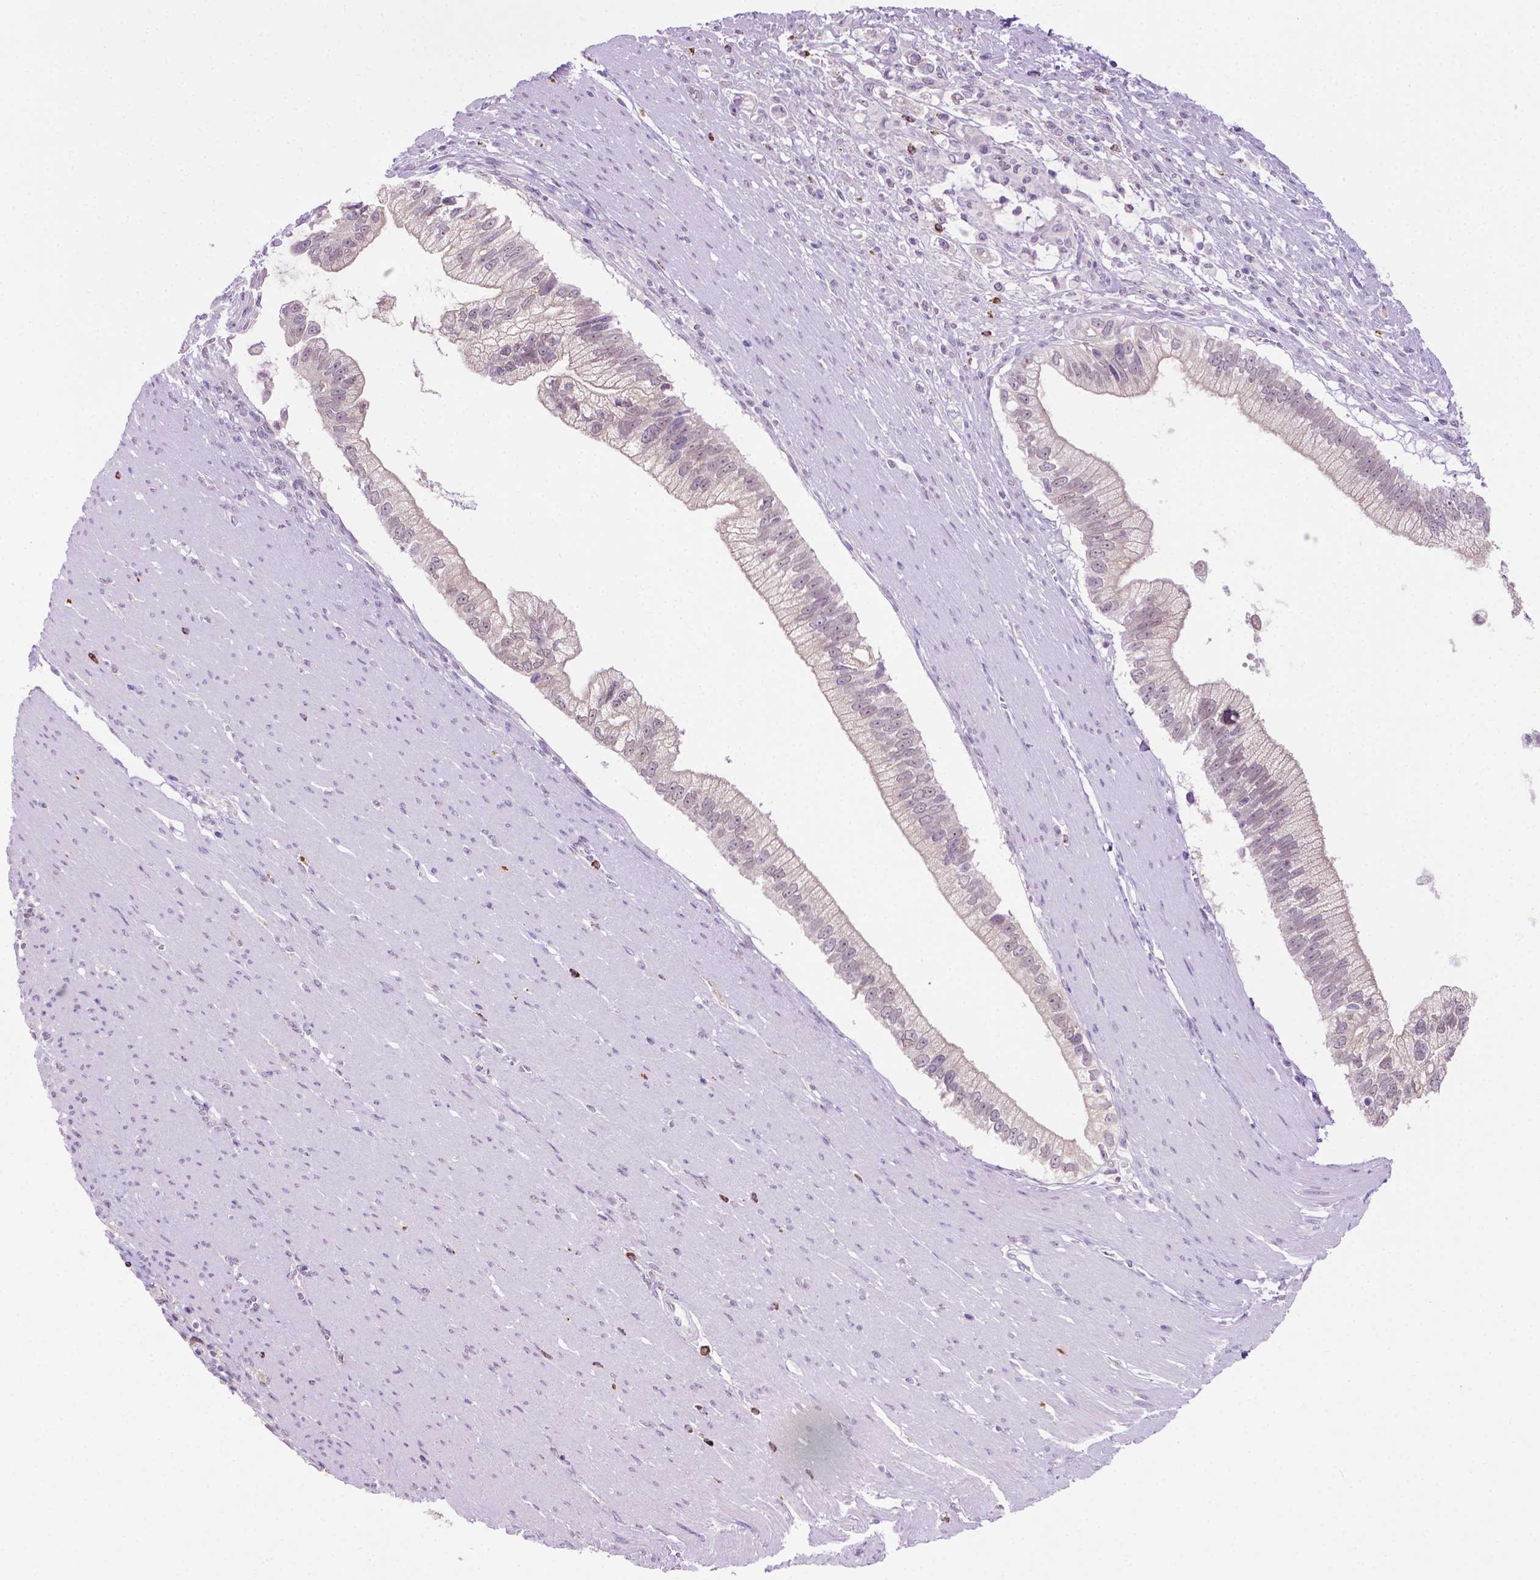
{"staining": {"intensity": "negative", "quantity": "none", "location": "none"}, "tissue": "pancreatic cancer", "cell_type": "Tumor cells", "image_type": "cancer", "snomed": [{"axis": "morphology", "description": "Adenocarcinoma, NOS"}, {"axis": "topography", "description": "Pancreas"}], "caption": "Tumor cells show no significant protein staining in adenocarcinoma (pancreatic).", "gene": "MMP27", "patient": {"sex": "male", "age": 70}}